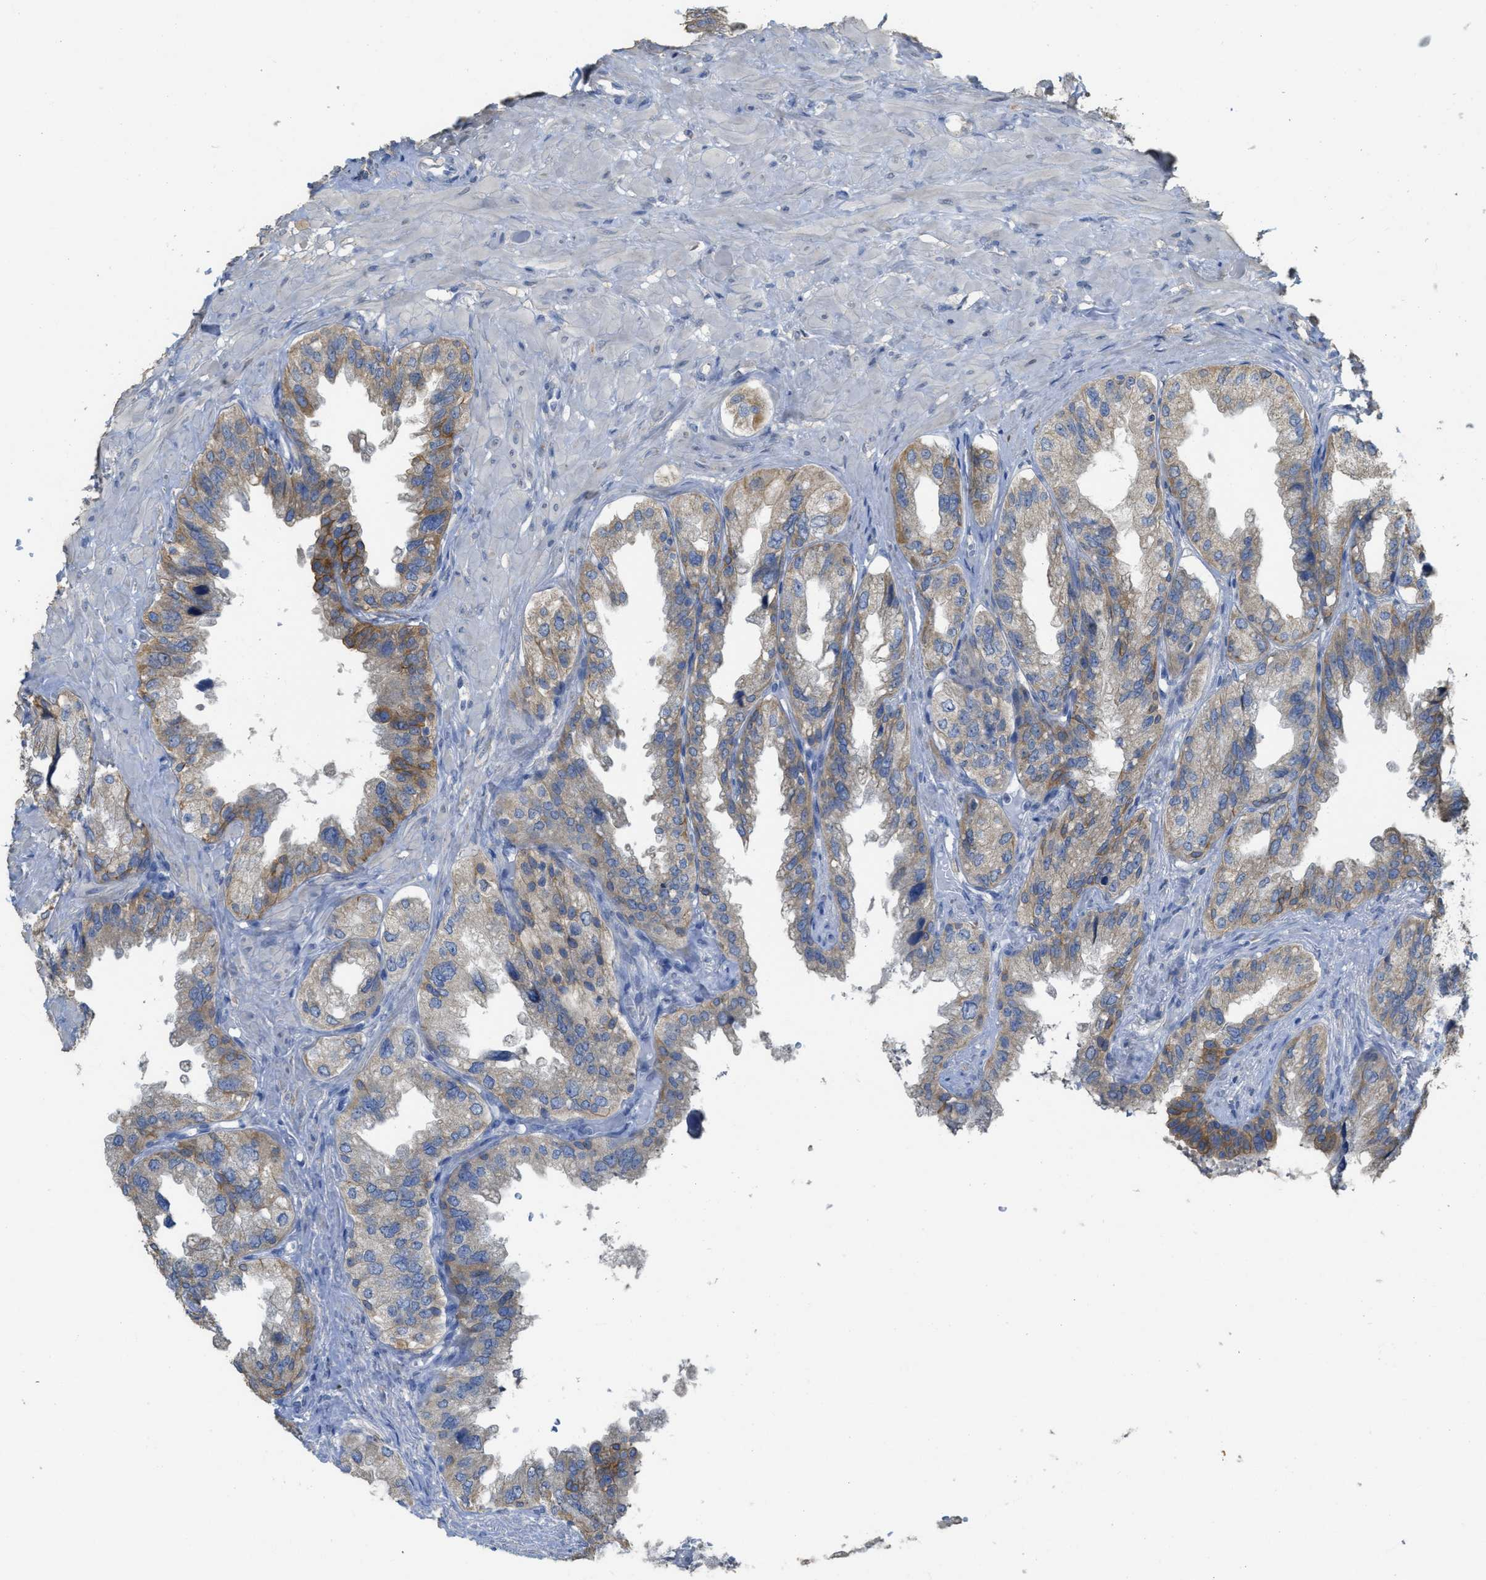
{"staining": {"intensity": "moderate", "quantity": ">75%", "location": "cytoplasmic/membranous"}, "tissue": "seminal vesicle", "cell_type": "Glandular cells", "image_type": "normal", "snomed": [{"axis": "morphology", "description": "Normal tissue, NOS"}, {"axis": "topography", "description": "Seminal veicle"}], "caption": "The immunohistochemical stain labels moderate cytoplasmic/membranous positivity in glandular cells of benign seminal vesicle. (DAB (3,3'-diaminobenzidine) IHC with brightfield microscopy, high magnification).", "gene": "SFXN2", "patient": {"sex": "male", "age": 68}}